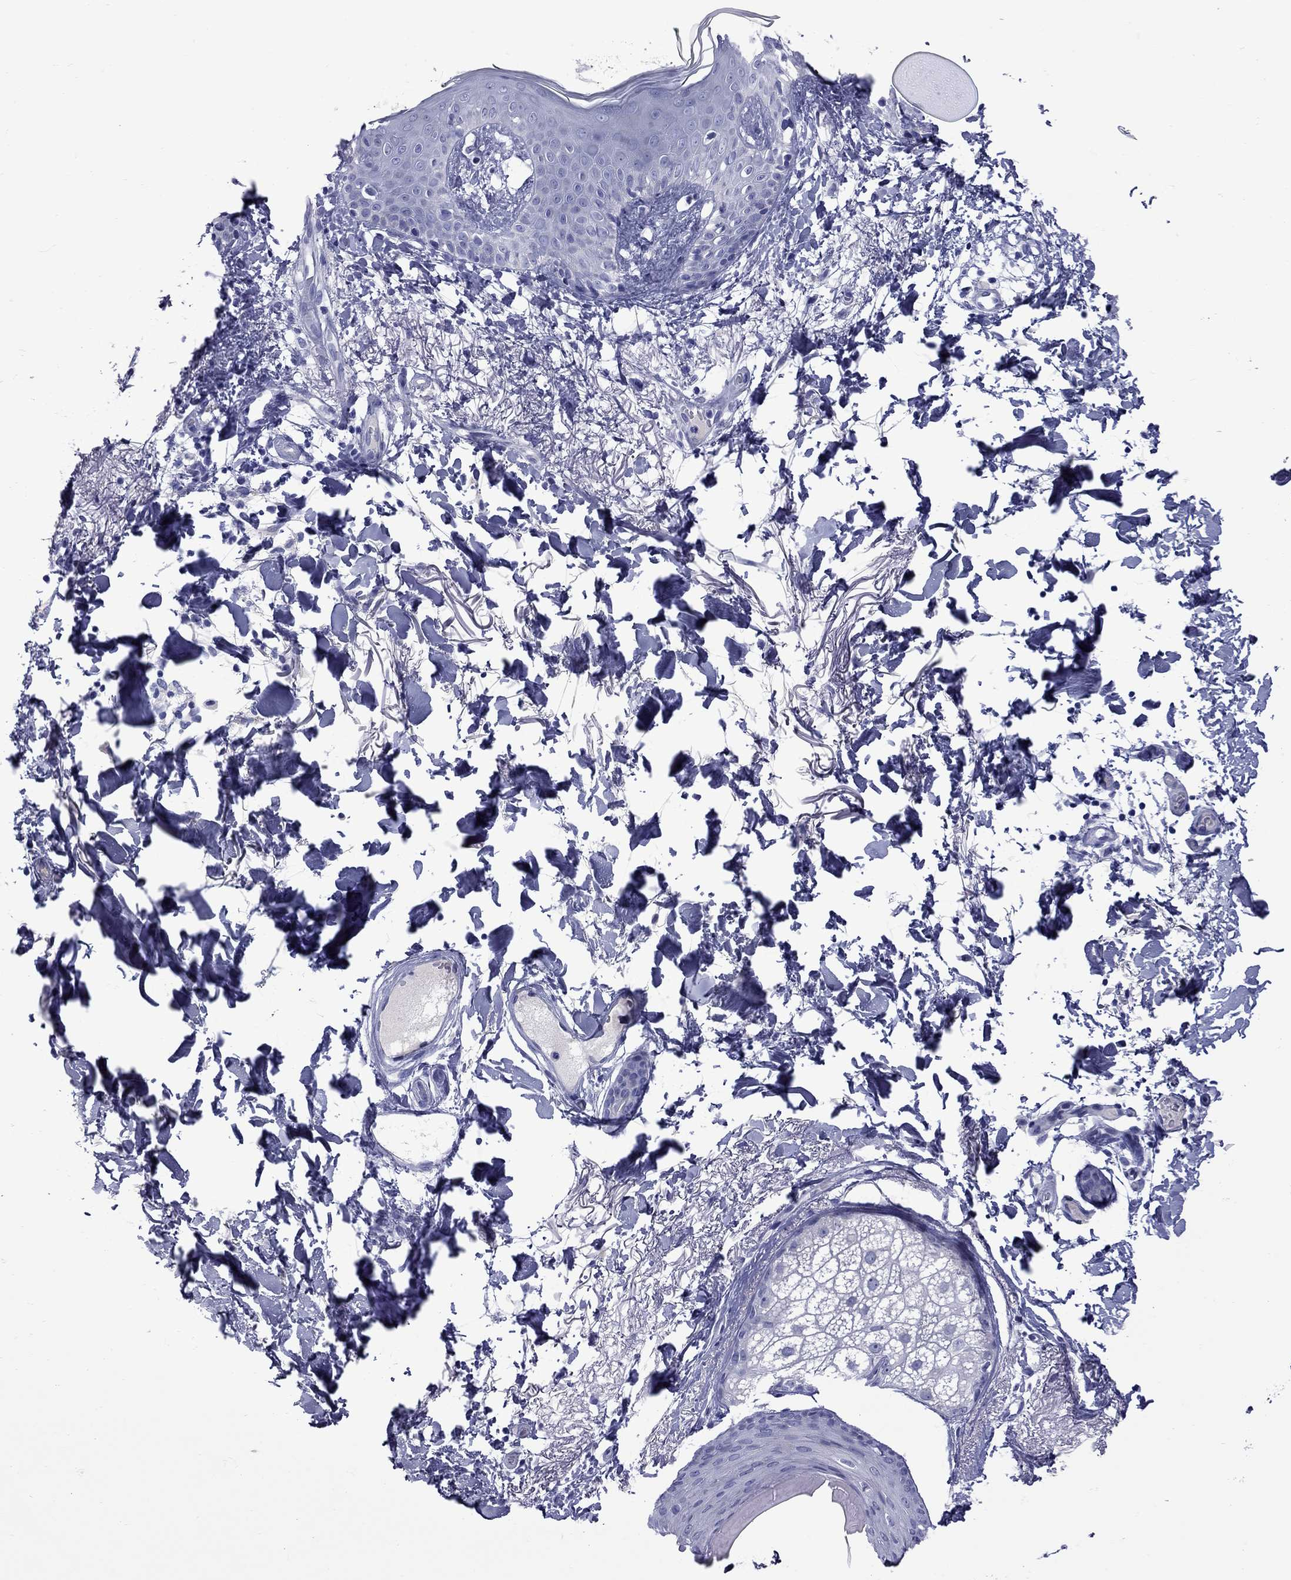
{"staining": {"intensity": "negative", "quantity": "none", "location": "none"}, "tissue": "skin cancer", "cell_type": "Tumor cells", "image_type": "cancer", "snomed": [{"axis": "morphology", "description": "Normal tissue, NOS"}, {"axis": "morphology", "description": "Basal cell carcinoma"}, {"axis": "topography", "description": "Skin"}], "caption": "Immunohistochemistry of human basal cell carcinoma (skin) displays no positivity in tumor cells. (DAB (3,3'-diaminobenzidine) IHC visualized using brightfield microscopy, high magnification).", "gene": "EPPIN", "patient": {"sex": "male", "age": 84}}